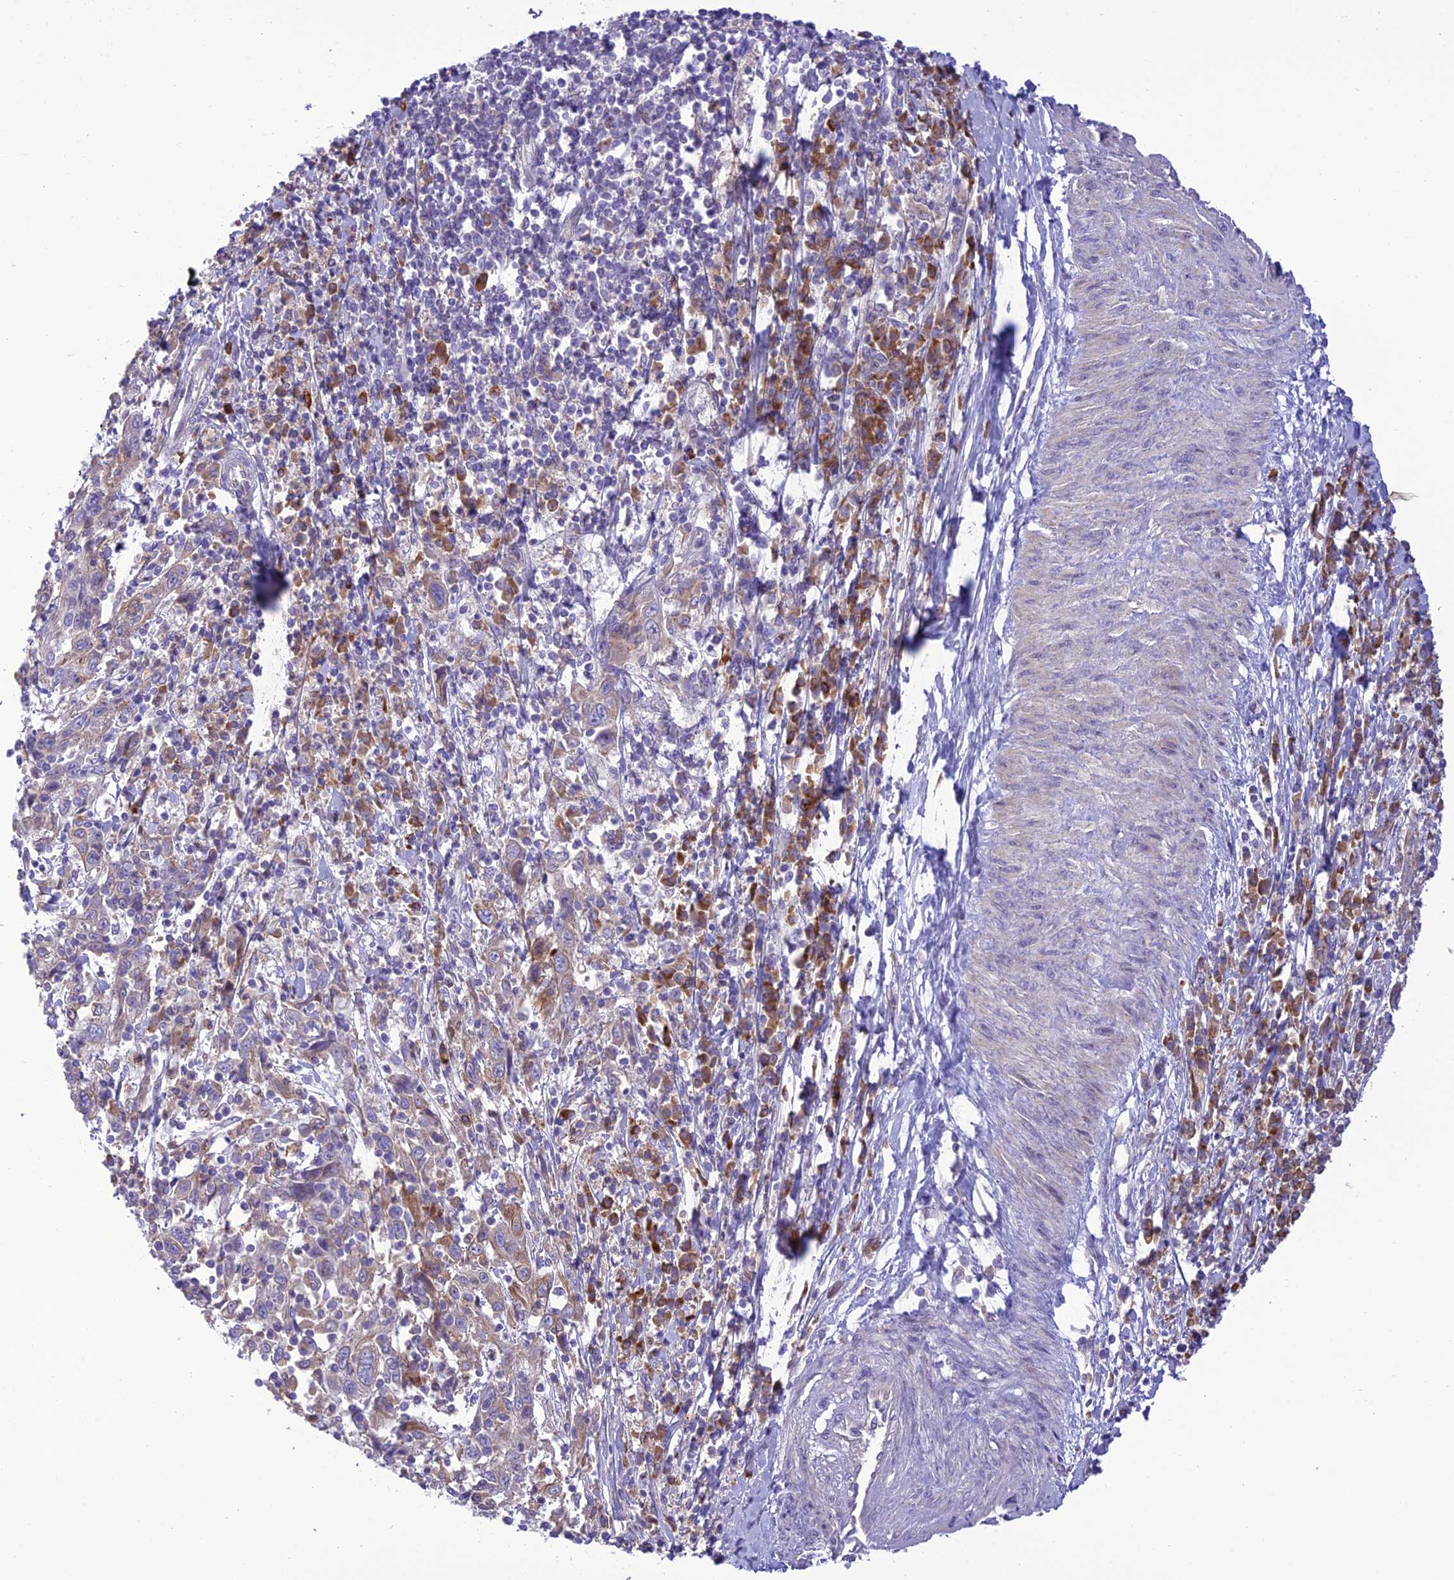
{"staining": {"intensity": "moderate", "quantity": "<25%", "location": "cytoplasmic/membranous"}, "tissue": "cervical cancer", "cell_type": "Tumor cells", "image_type": "cancer", "snomed": [{"axis": "morphology", "description": "Squamous cell carcinoma, NOS"}, {"axis": "topography", "description": "Cervix"}], "caption": "Tumor cells display moderate cytoplasmic/membranous expression in about <25% of cells in cervical squamous cell carcinoma.", "gene": "JMY", "patient": {"sex": "female", "age": 46}}